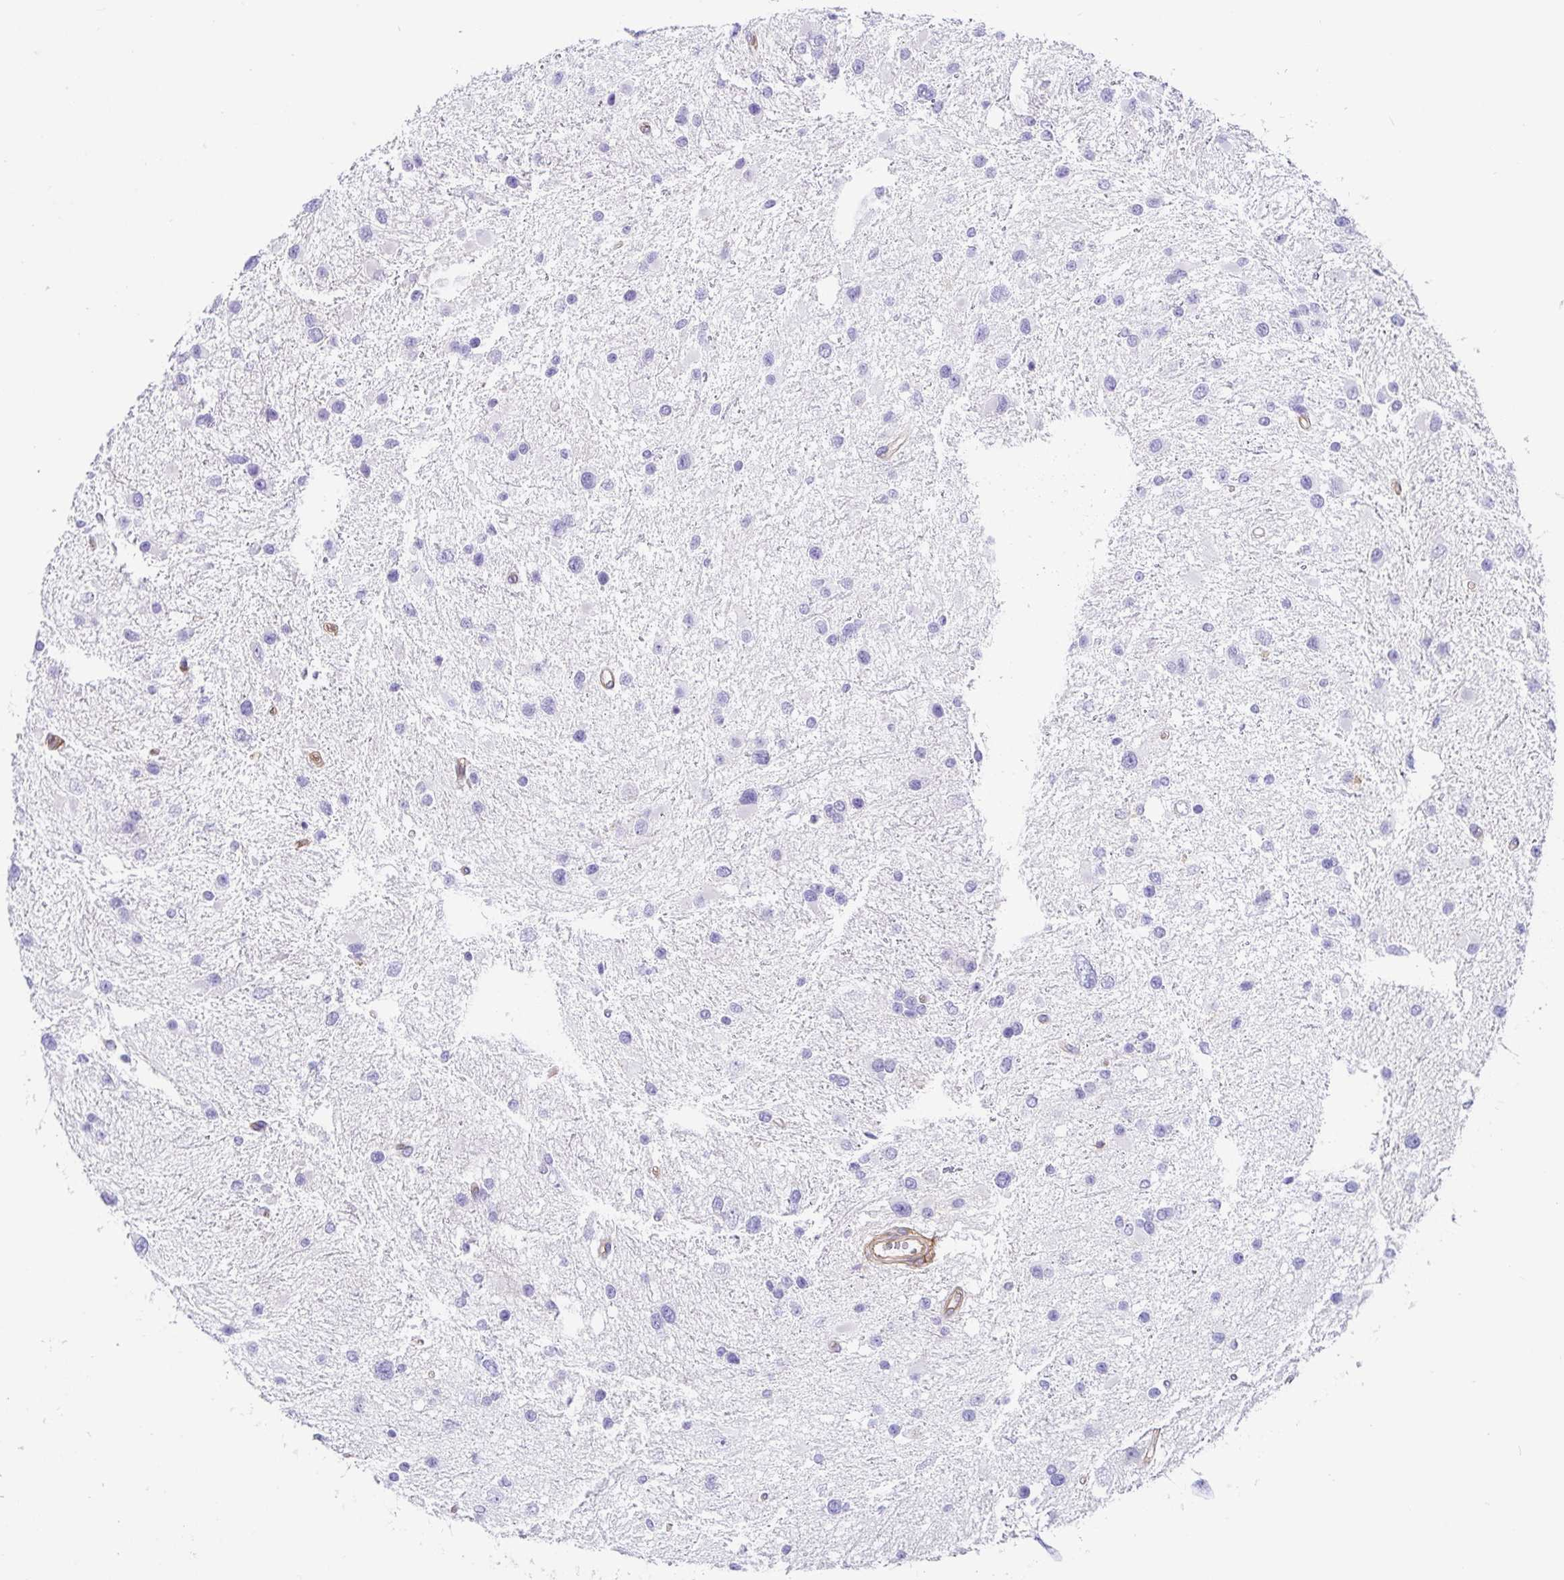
{"staining": {"intensity": "negative", "quantity": "none", "location": "none"}, "tissue": "glioma", "cell_type": "Tumor cells", "image_type": "cancer", "snomed": [{"axis": "morphology", "description": "Glioma, malignant, Low grade"}, {"axis": "topography", "description": "Brain"}], "caption": "Tumor cells are negative for protein expression in human glioma.", "gene": "ANXA2", "patient": {"sex": "female", "age": 32}}